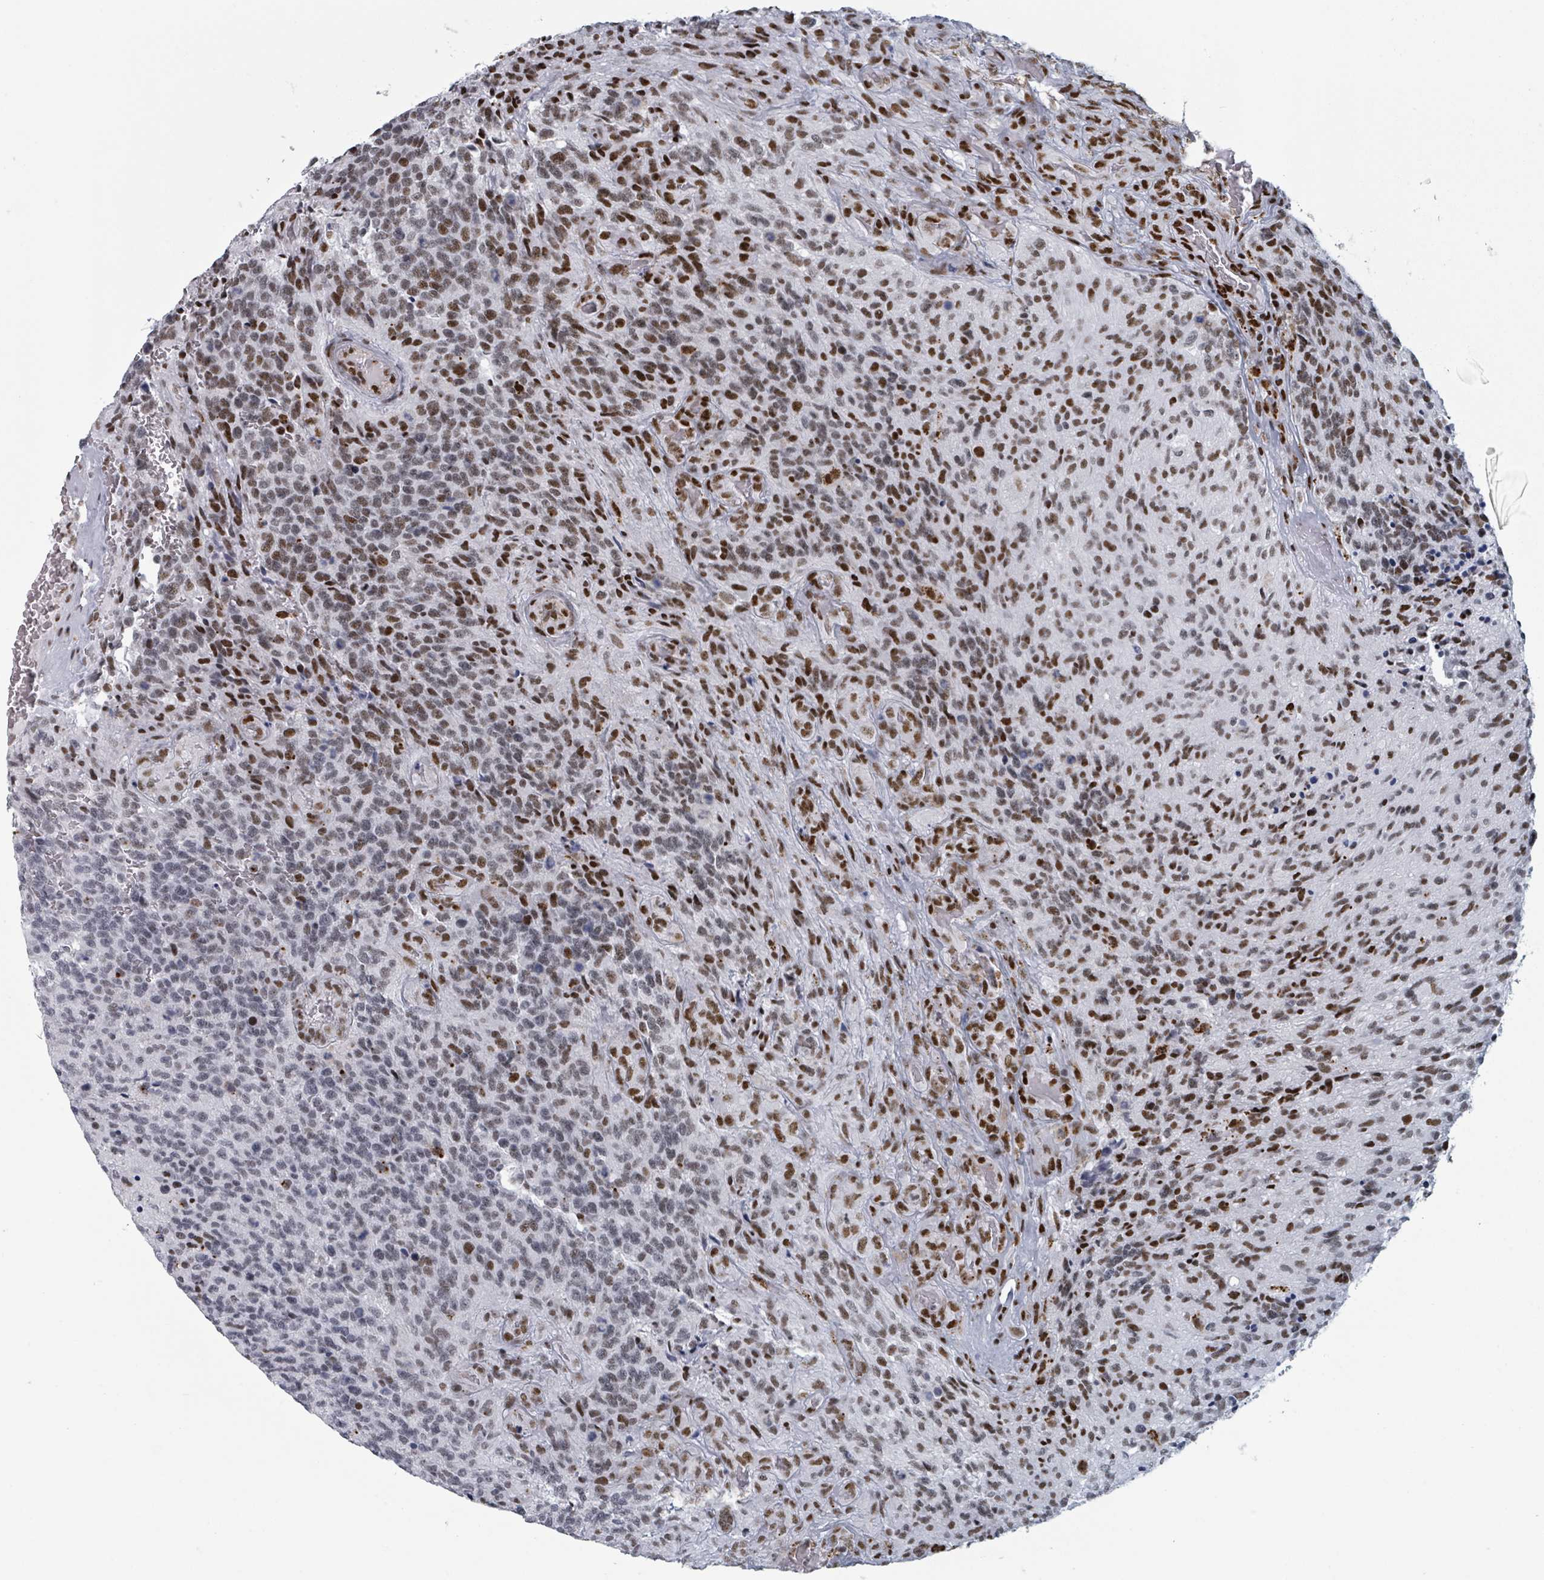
{"staining": {"intensity": "moderate", "quantity": "25%-75%", "location": "nuclear"}, "tissue": "glioma", "cell_type": "Tumor cells", "image_type": "cancer", "snomed": [{"axis": "morphology", "description": "Glioma, malignant, High grade"}, {"axis": "topography", "description": "Brain"}], "caption": "Approximately 25%-75% of tumor cells in human glioma exhibit moderate nuclear protein staining as visualized by brown immunohistochemical staining.", "gene": "DHX16", "patient": {"sex": "male", "age": 36}}